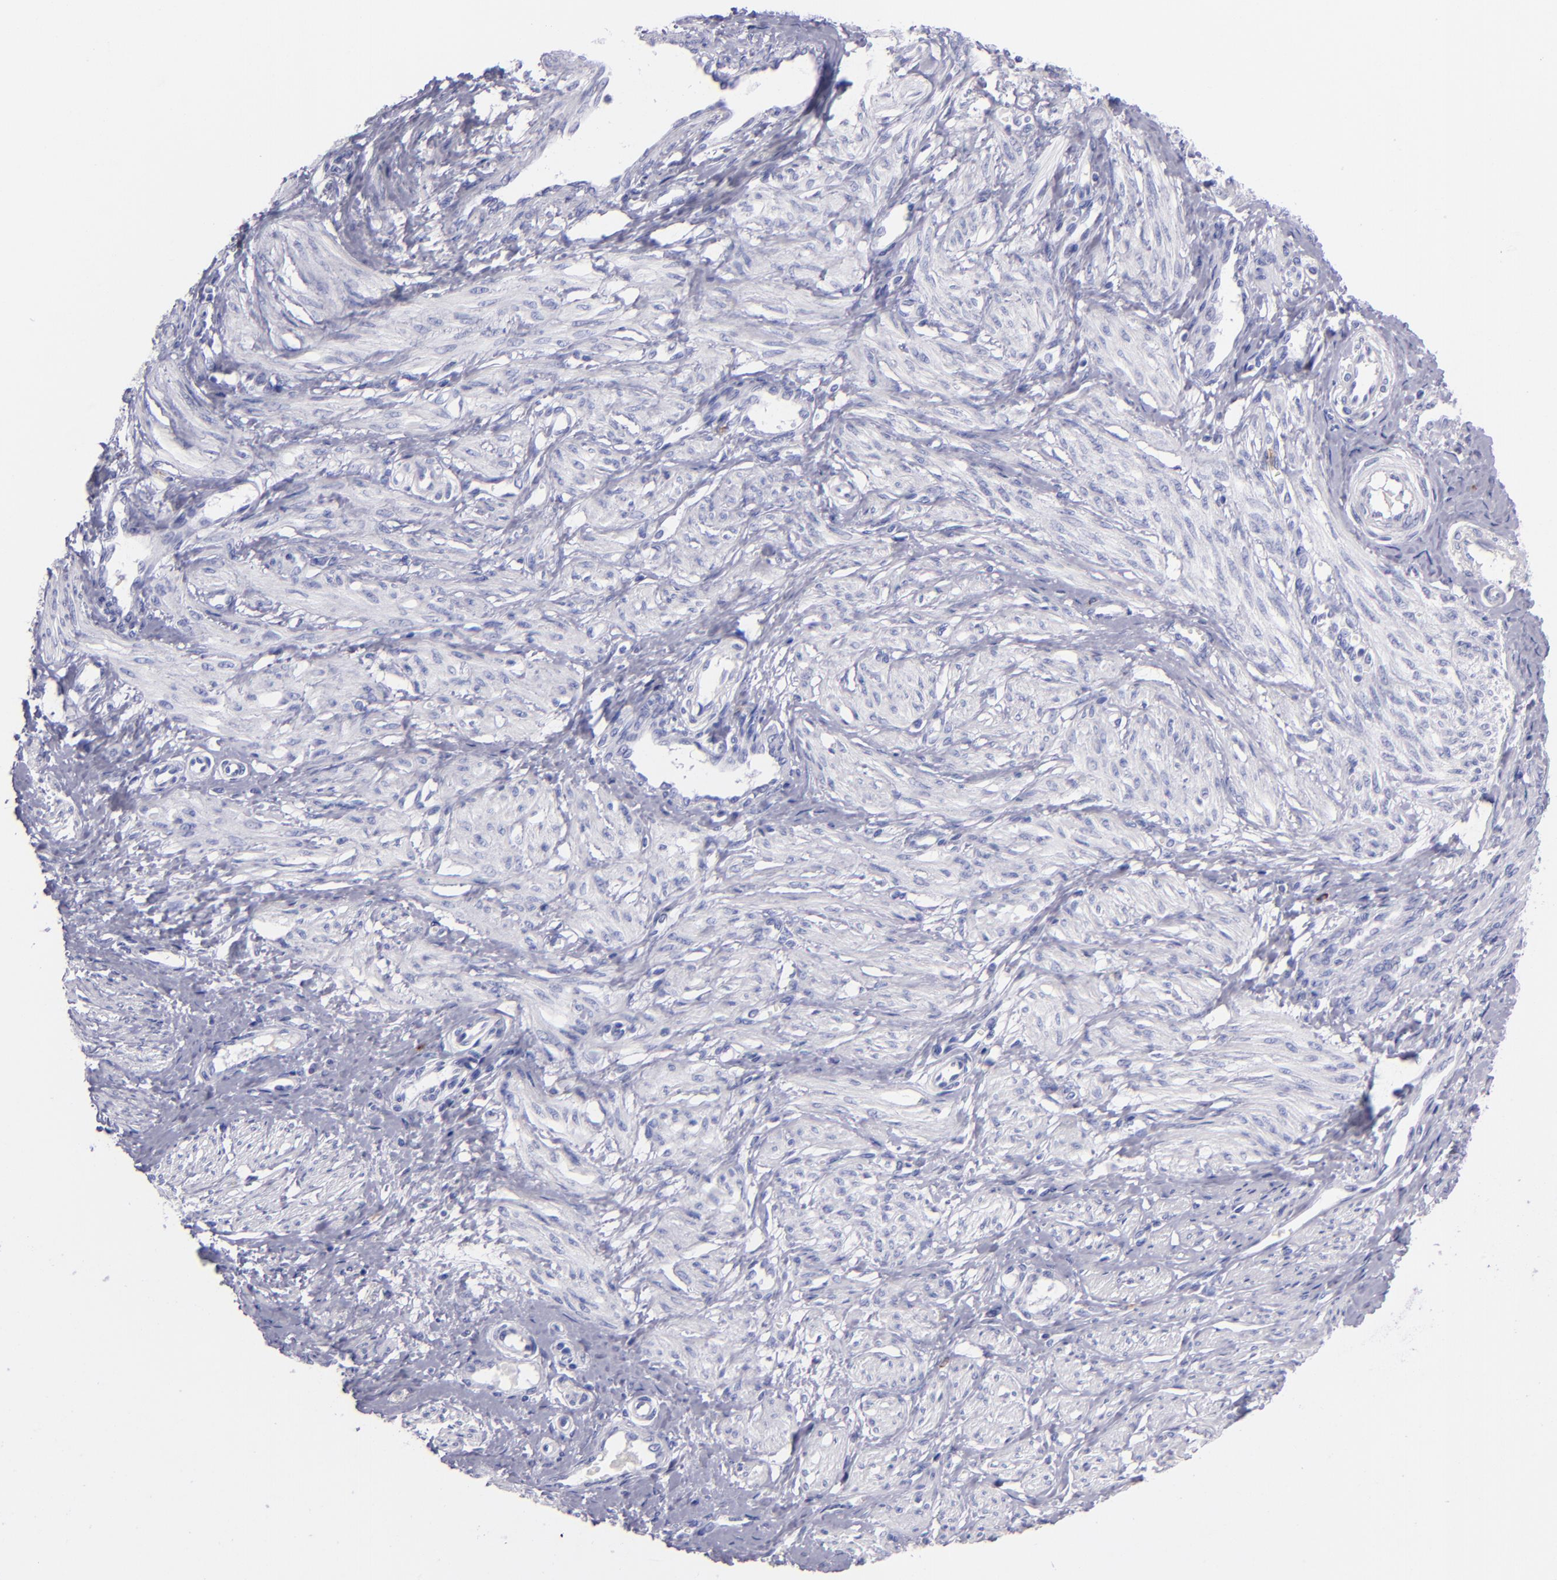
{"staining": {"intensity": "negative", "quantity": "none", "location": "none"}, "tissue": "smooth muscle", "cell_type": "Smooth muscle cells", "image_type": "normal", "snomed": [{"axis": "morphology", "description": "Normal tissue, NOS"}, {"axis": "topography", "description": "Smooth muscle"}, {"axis": "topography", "description": "Uterus"}], "caption": "An immunohistochemistry (IHC) photomicrograph of normal smooth muscle is shown. There is no staining in smooth muscle cells of smooth muscle.", "gene": "CR1", "patient": {"sex": "female", "age": 39}}